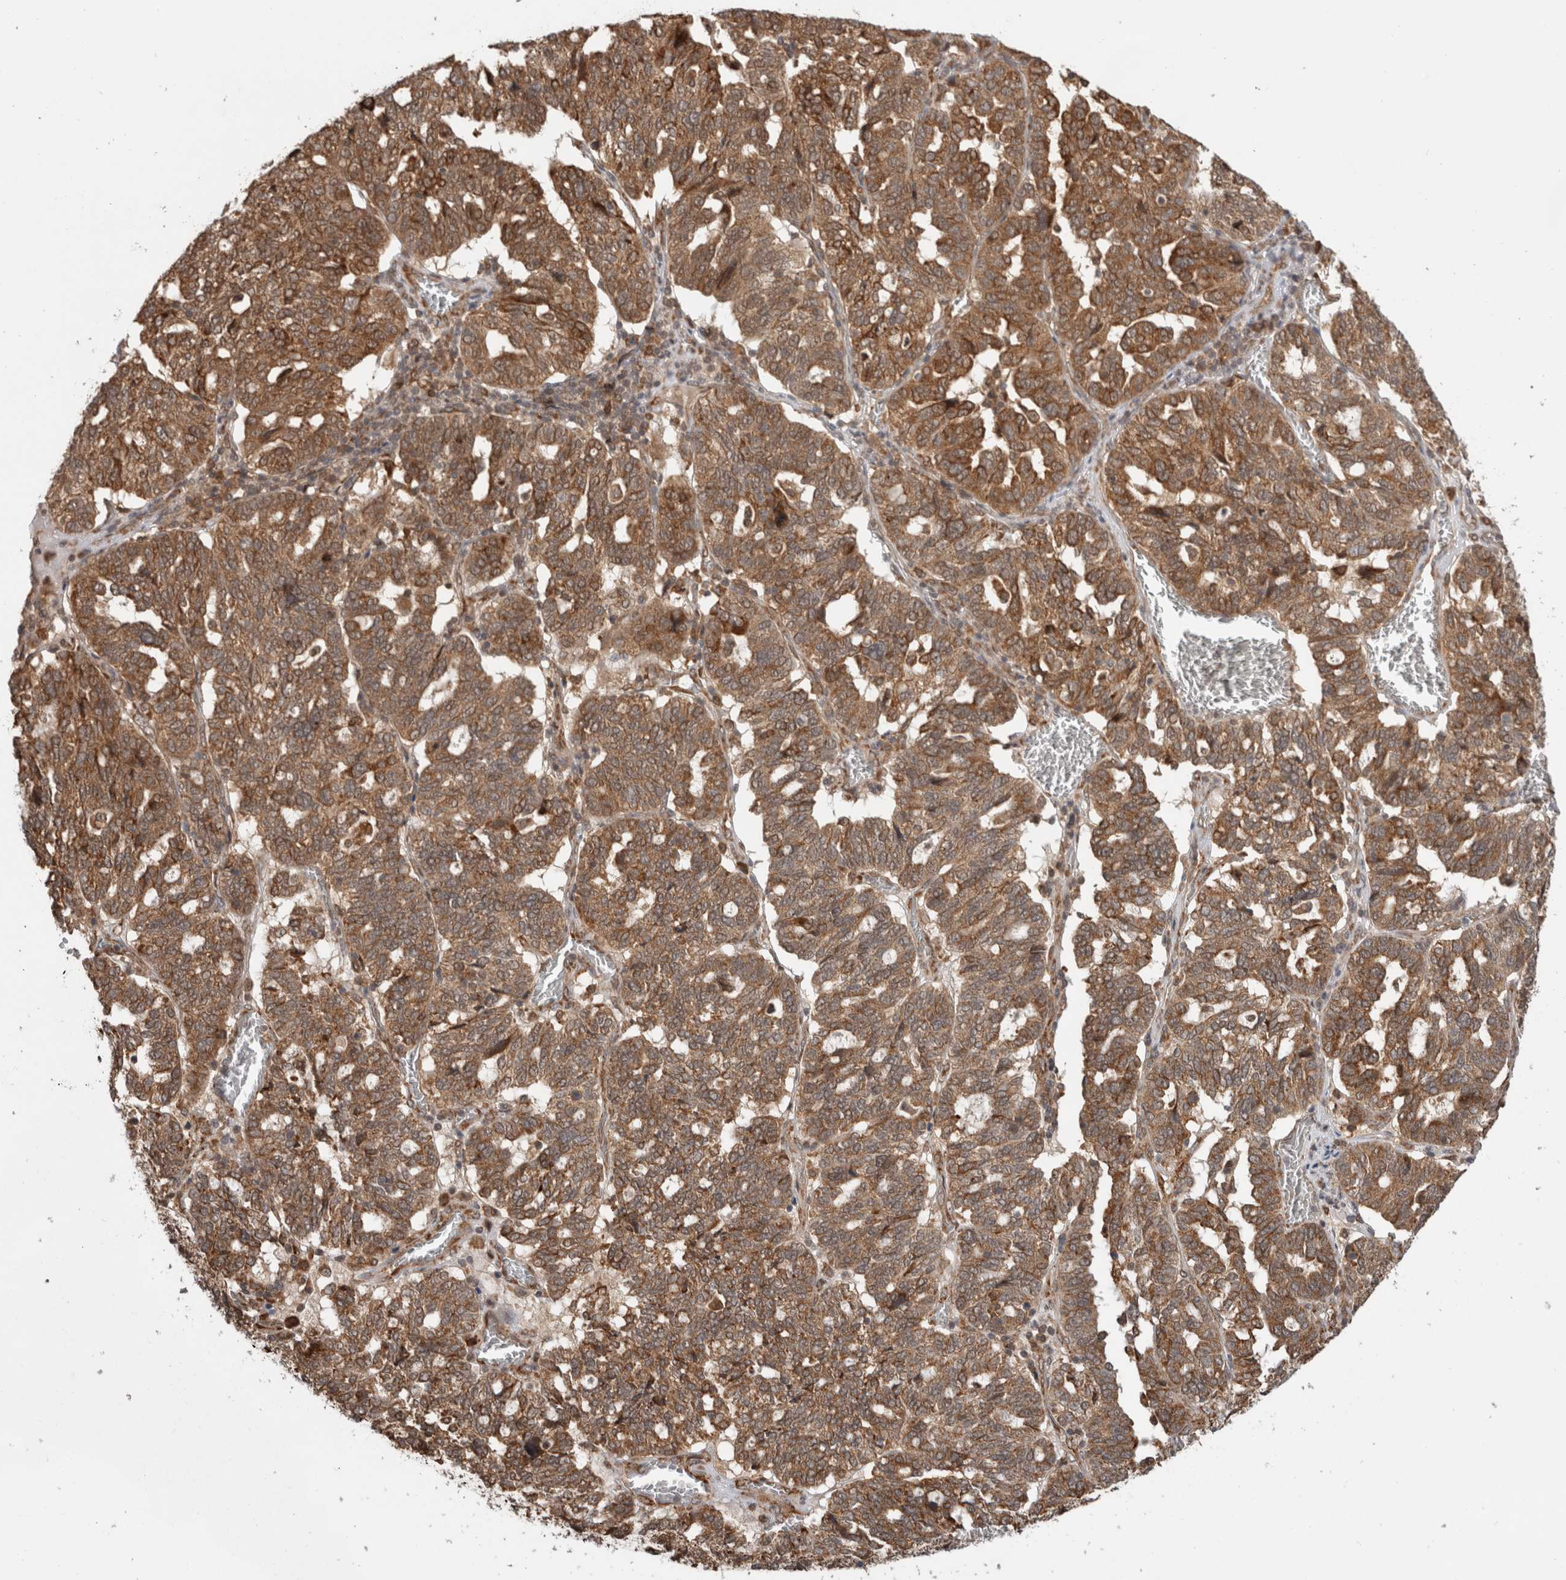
{"staining": {"intensity": "moderate", "quantity": ">75%", "location": "cytoplasmic/membranous"}, "tissue": "ovarian cancer", "cell_type": "Tumor cells", "image_type": "cancer", "snomed": [{"axis": "morphology", "description": "Cystadenocarcinoma, serous, NOS"}, {"axis": "topography", "description": "Ovary"}], "caption": "This is an image of IHC staining of ovarian cancer (serous cystadenocarcinoma), which shows moderate staining in the cytoplasmic/membranous of tumor cells.", "gene": "MS4A7", "patient": {"sex": "female", "age": 59}}